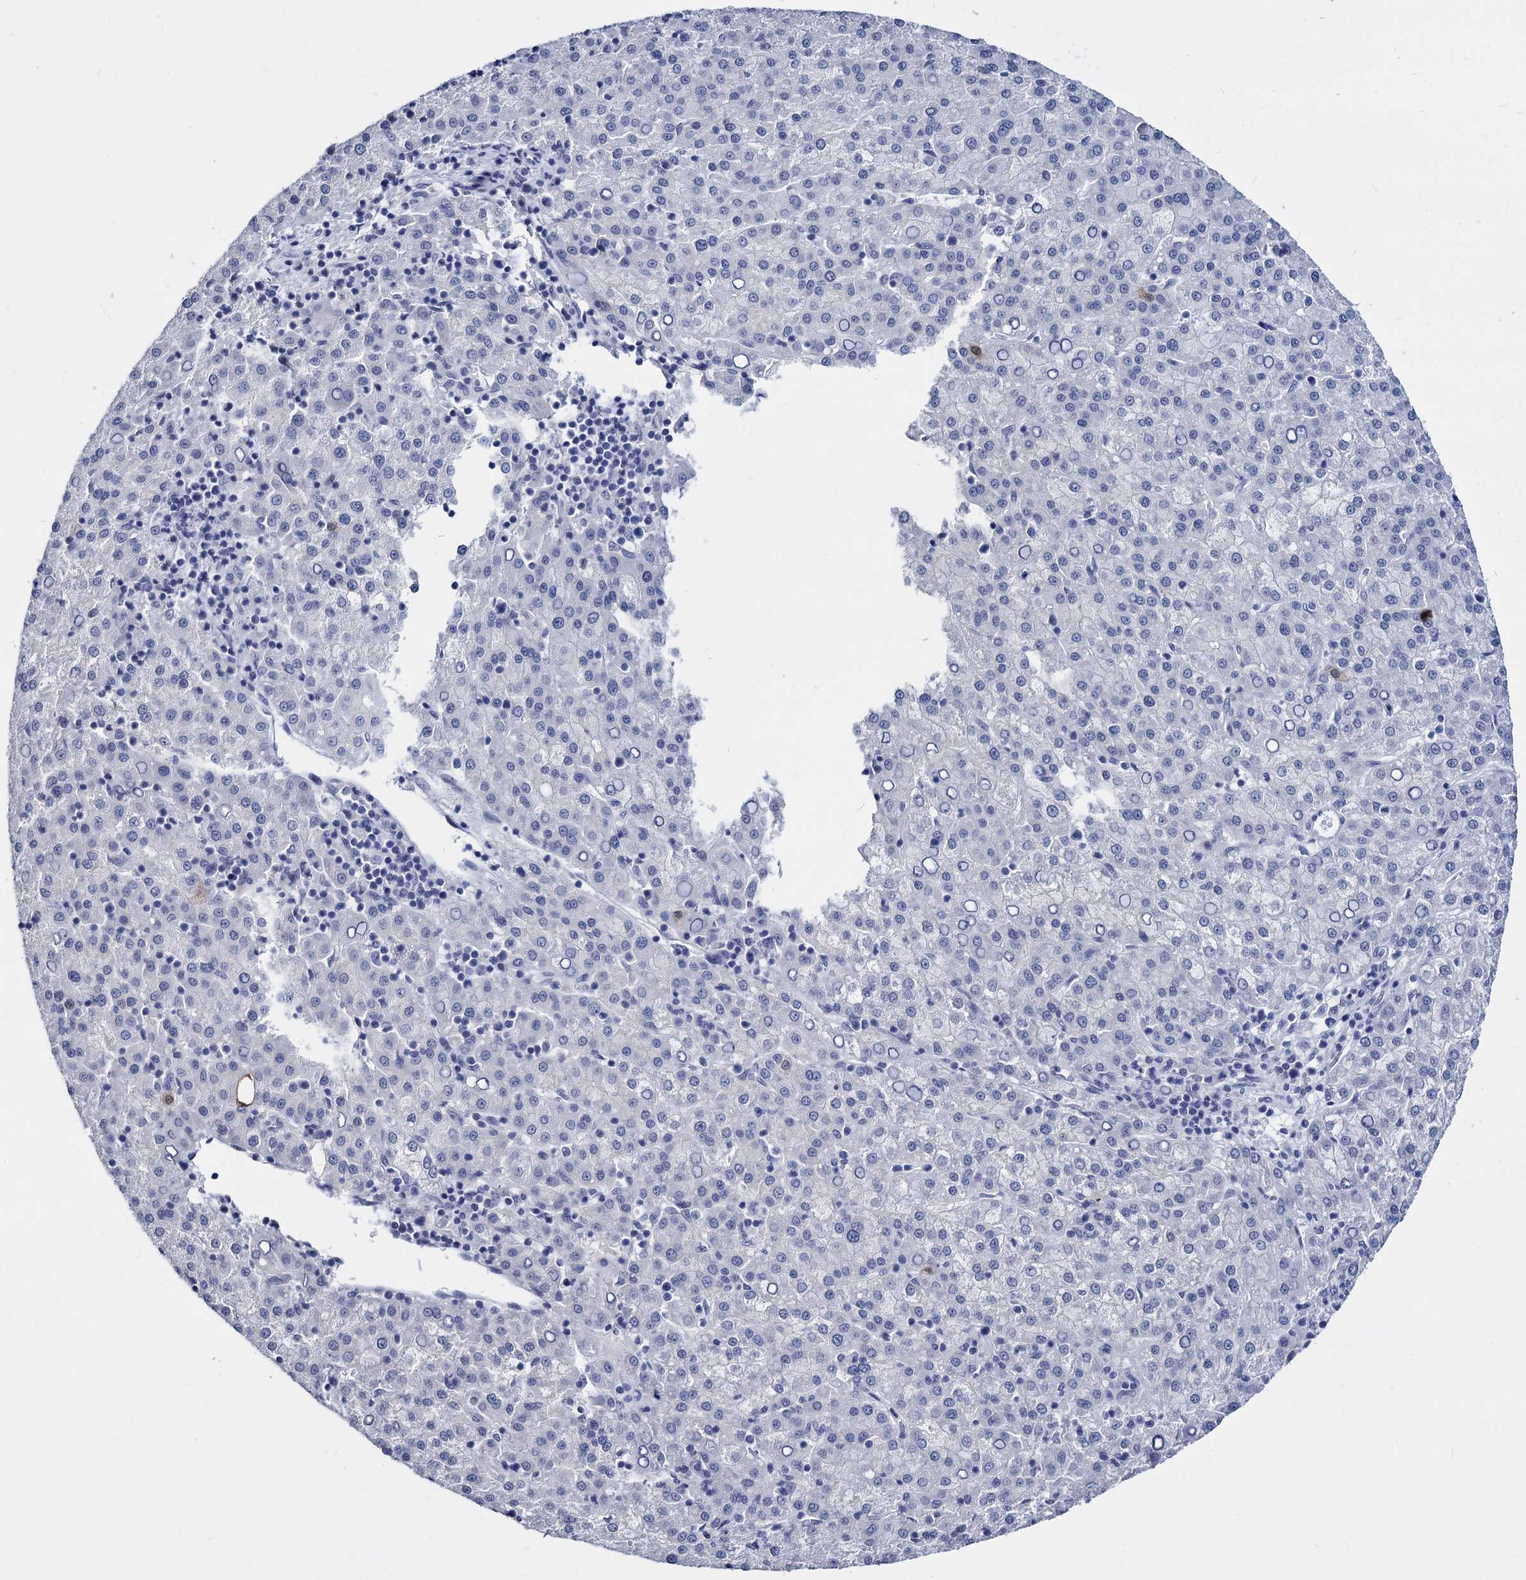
{"staining": {"intensity": "negative", "quantity": "none", "location": "none"}, "tissue": "liver cancer", "cell_type": "Tumor cells", "image_type": "cancer", "snomed": [{"axis": "morphology", "description": "Carcinoma, Hepatocellular, NOS"}, {"axis": "topography", "description": "Liver"}], "caption": "This is an immunohistochemistry photomicrograph of liver cancer (hepatocellular carcinoma). There is no staining in tumor cells.", "gene": "MAGEA4", "patient": {"sex": "female", "age": 58}}